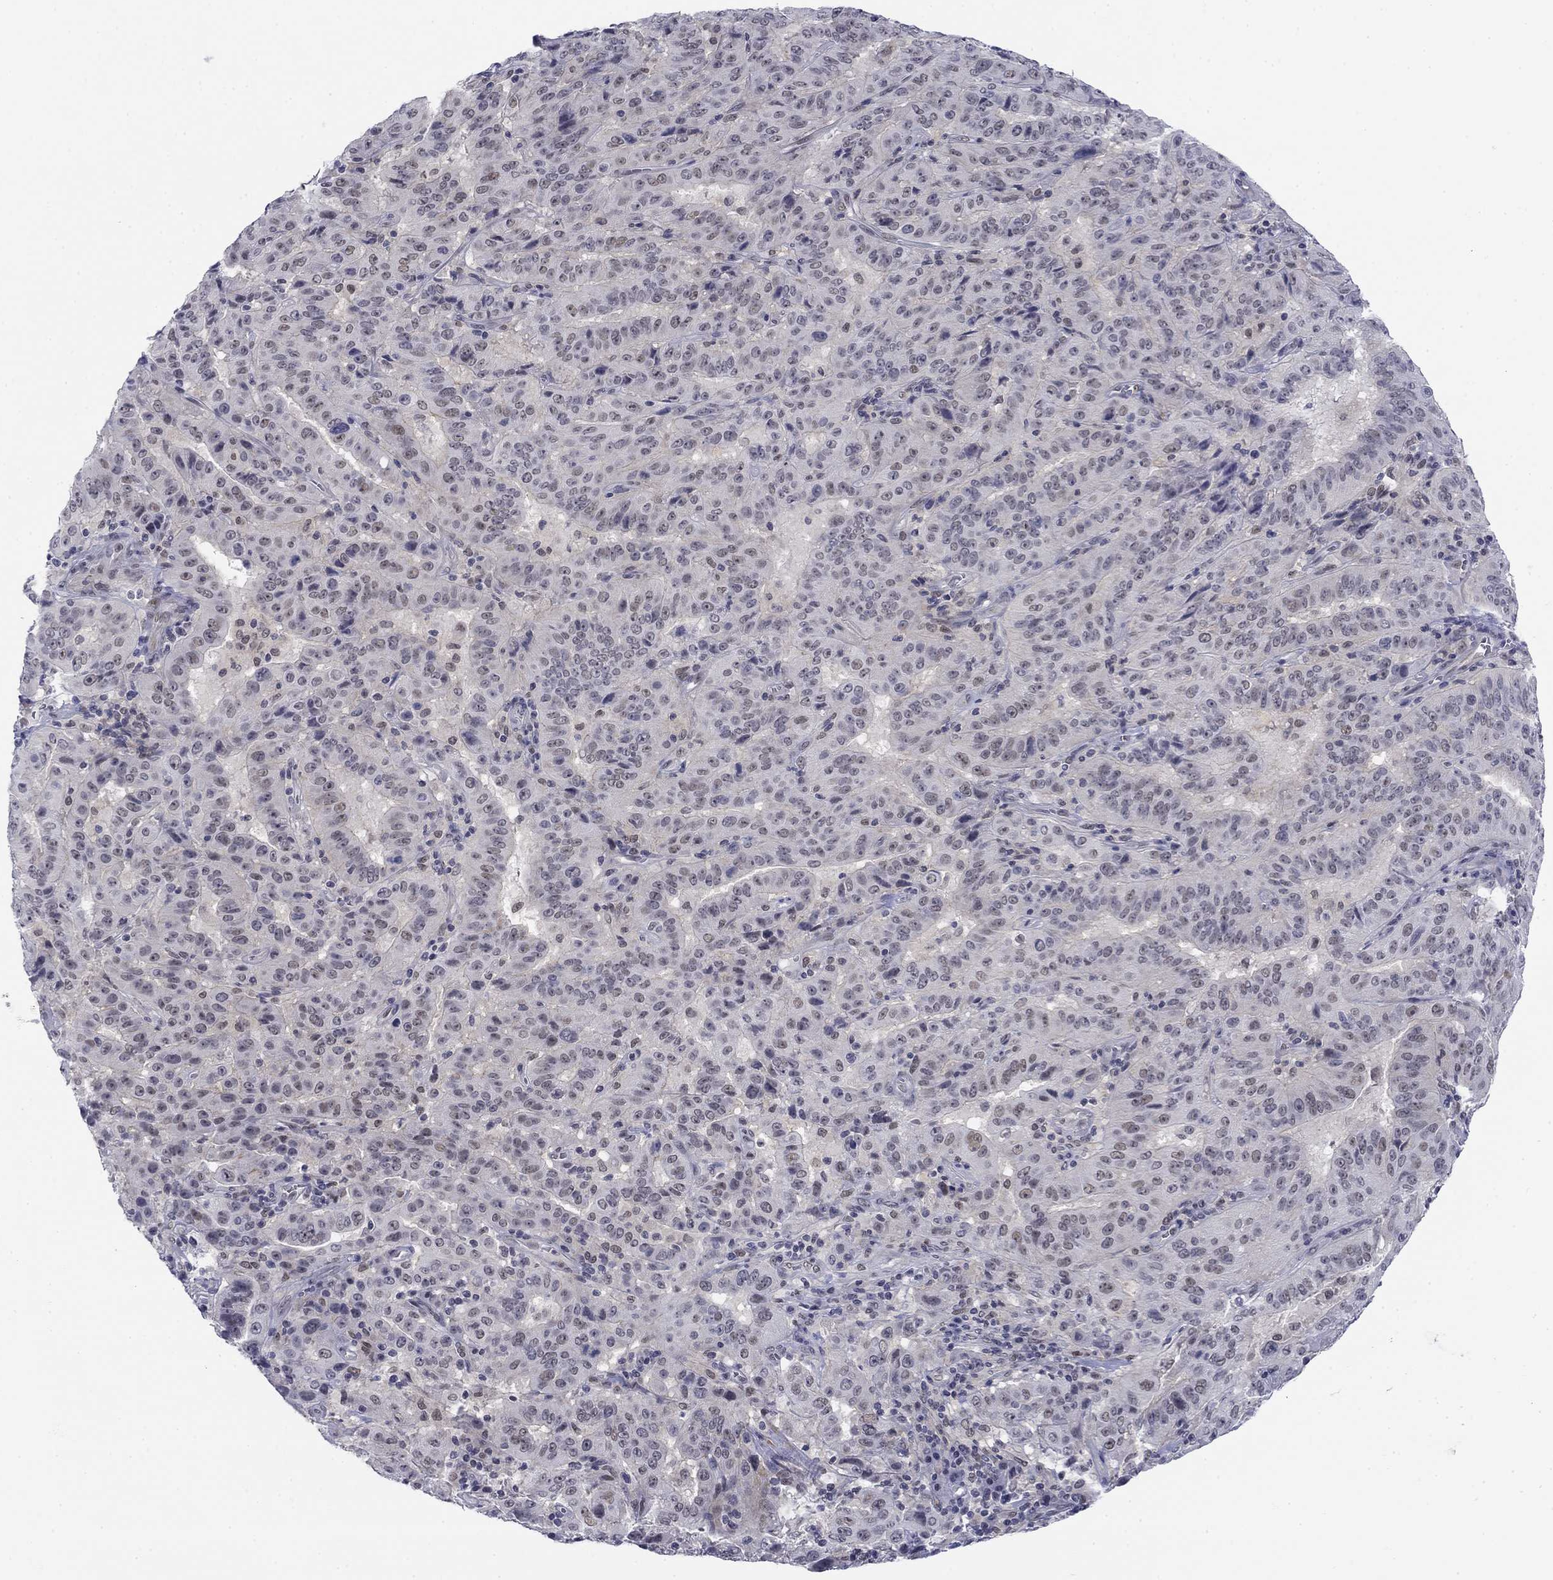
{"staining": {"intensity": "weak", "quantity": "25%-75%", "location": "nuclear"}, "tissue": "pancreatic cancer", "cell_type": "Tumor cells", "image_type": "cancer", "snomed": [{"axis": "morphology", "description": "Adenocarcinoma, NOS"}, {"axis": "topography", "description": "Pancreas"}], "caption": "A micrograph of pancreatic cancer (adenocarcinoma) stained for a protein shows weak nuclear brown staining in tumor cells.", "gene": "TIGD4", "patient": {"sex": "male", "age": 63}}